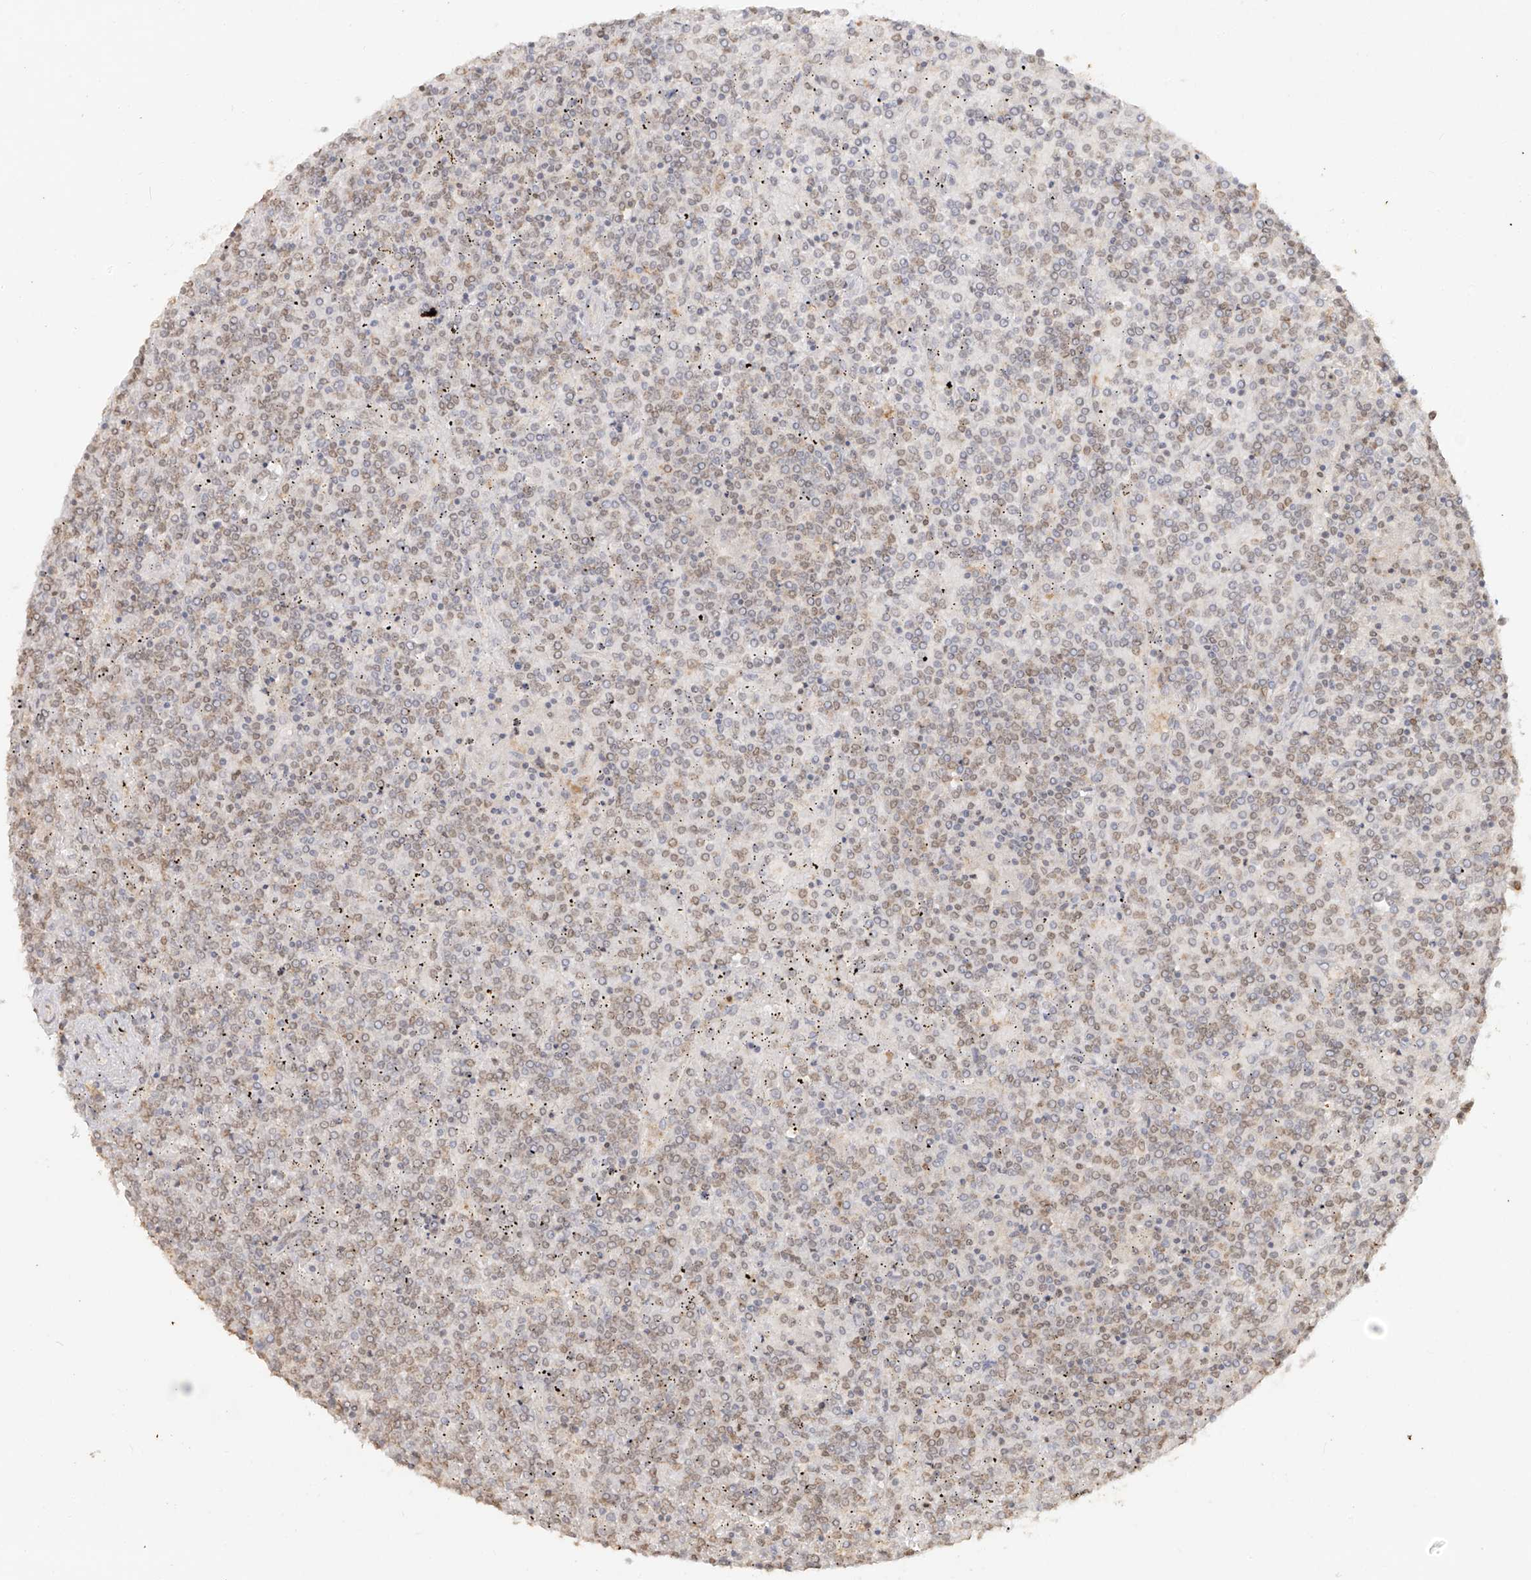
{"staining": {"intensity": "weak", "quantity": "25%-75%", "location": "nuclear"}, "tissue": "lymphoma", "cell_type": "Tumor cells", "image_type": "cancer", "snomed": [{"axis": "morphology", "description": "Malignant lymphoma, non-Hodgkin's type, Low grade"}, {"axis": "topography", "description": "Spleen"}], "caption": "IHC (DAB) staining of human low-grade malignant lymphoma, non-Hodgkin's type displays weak nuclear protein positivity in approximately 25%-75% of tumor cells. Immunohistochemistry (ihc) stains the protein in brown and the nuclei are stained blue.", "gene": "TIGAR", "patient": {"sex": "female", "age": 19}}